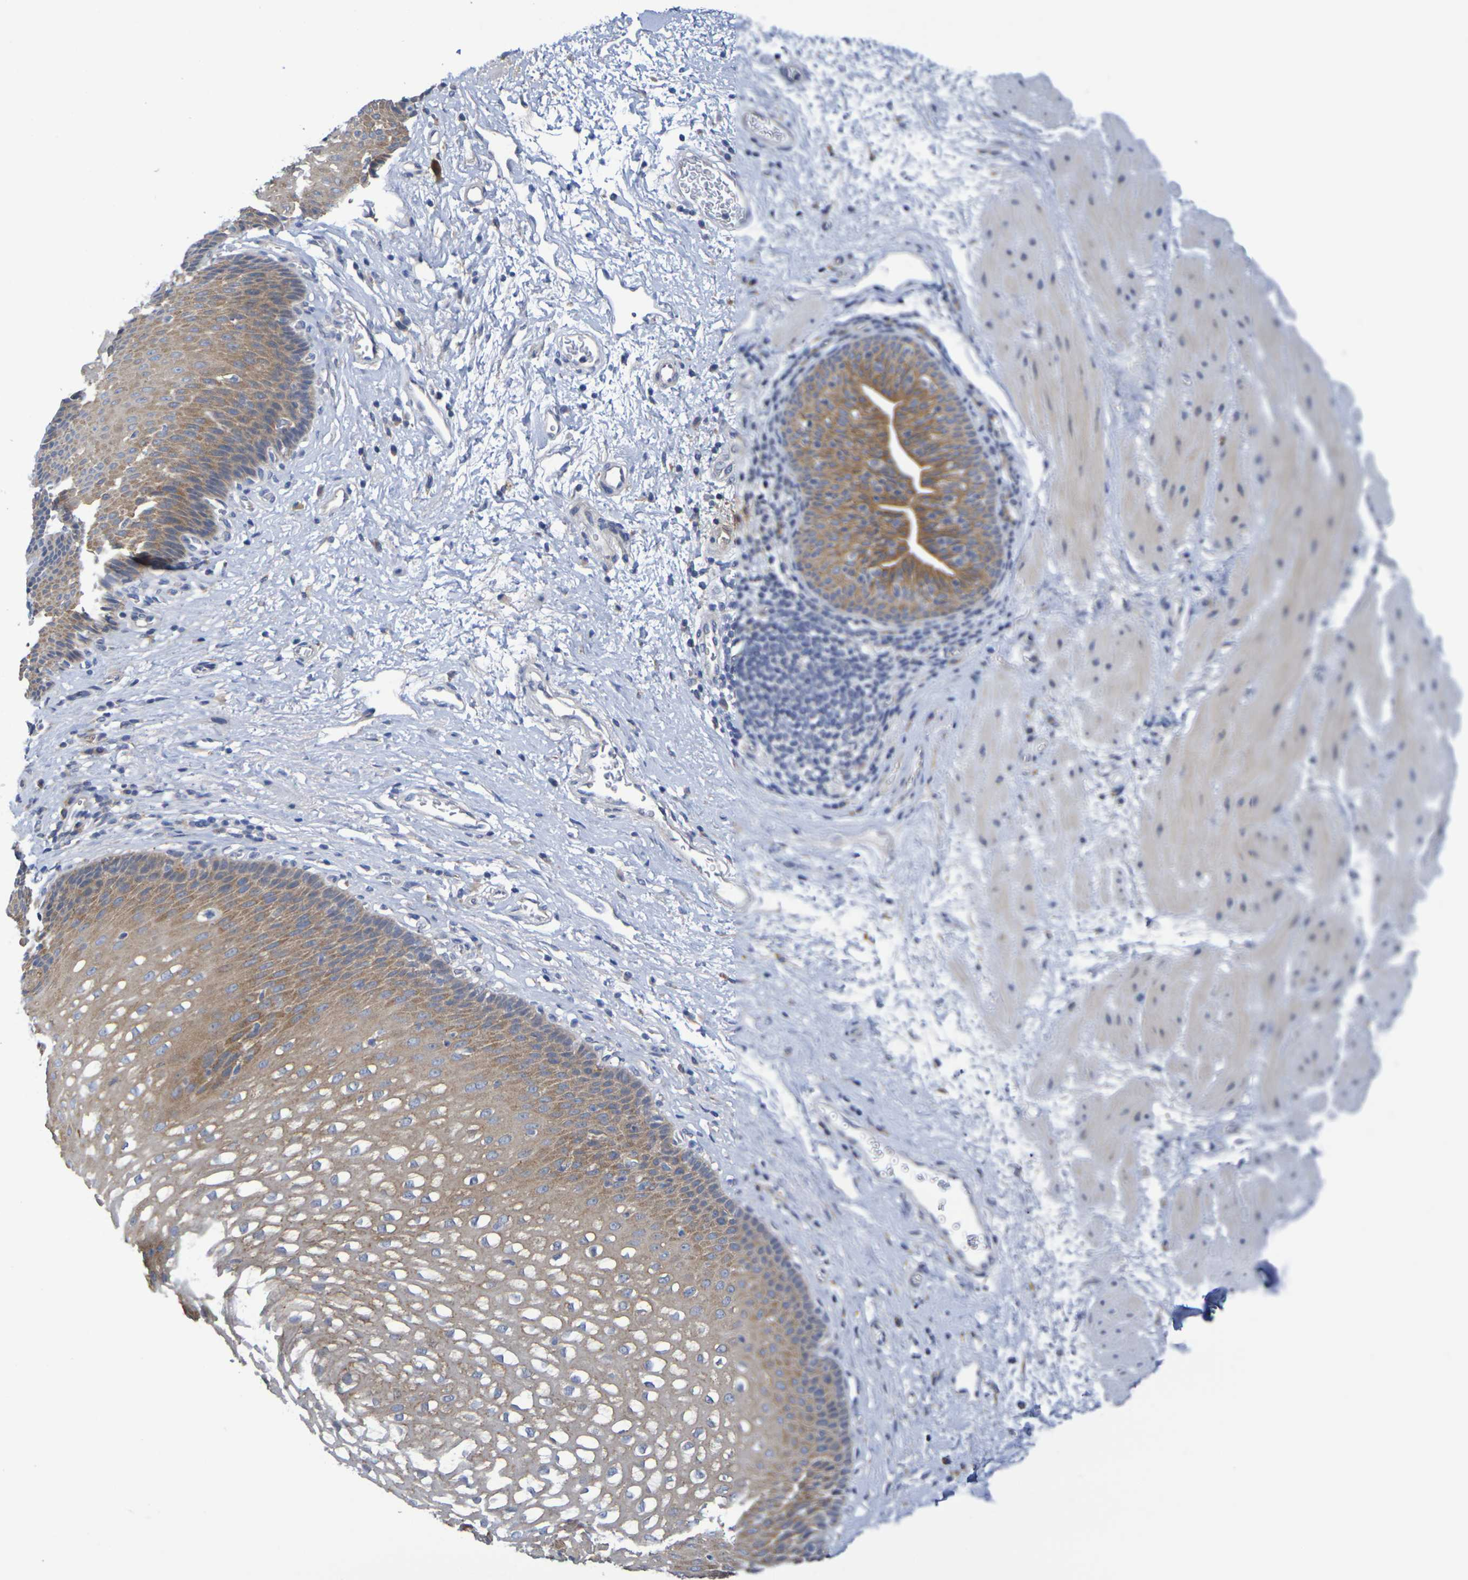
{"staining": {"intensity": "moderate", "quantity": "25%-75%", "location": "cytoplasmic/membranous"}, "tissue": "esophagus", "cell_type": "Squamous epithelial cells", "image_type": "normal", "snomed": [{"axis": "morphology", "description": "Normal tissue, NOS"}, {"axis": "topography", "description": "Esophagus"}], "caption": "Immunohistochemistry (DAB (3,3'-diaminobenzidine)) staining of normal esophagus exhibits moderate cytoplasmic/membranous protein staining in approximately 25%-75% of squamous epithelial cells.", "gene": "SDC4", "patient": {"sex": "male", "age": 48}}